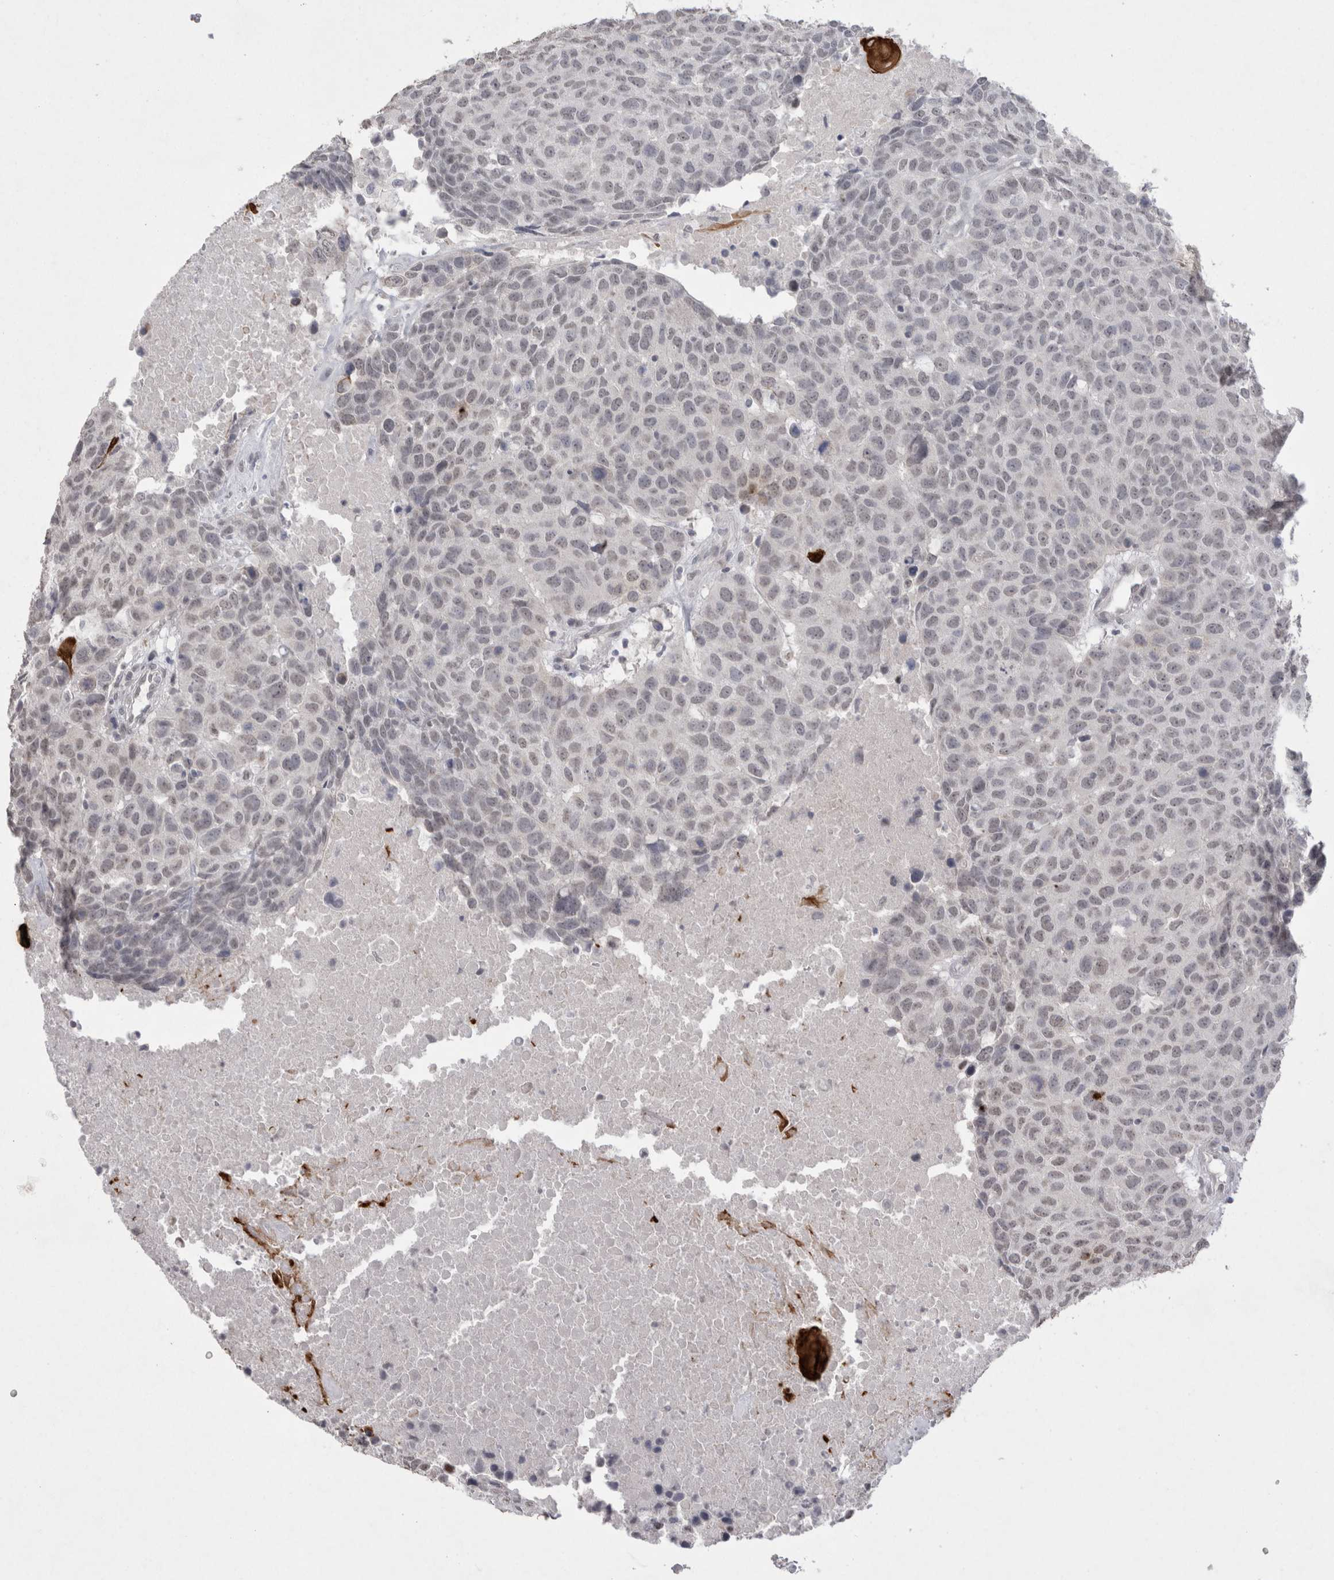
{"staining": {"intensity": "negative", "quantity": "none", "location": "none"}, "tissue": "head and neck cancer", "cell_type": "Tumor cells", "image_type": "cancer", "snomed": [{"axis": "morphology", "description": "Squamous cell carcinoma, NOS"}, {"axis": "topography", "description": "Head-Neck"}], "caption": "The image reveals no staining of tumor cells in head and neck cancer (squamous cell carcinoma).", "gene": "DDX4", "patient": {"sex": "male", "age": 66}}